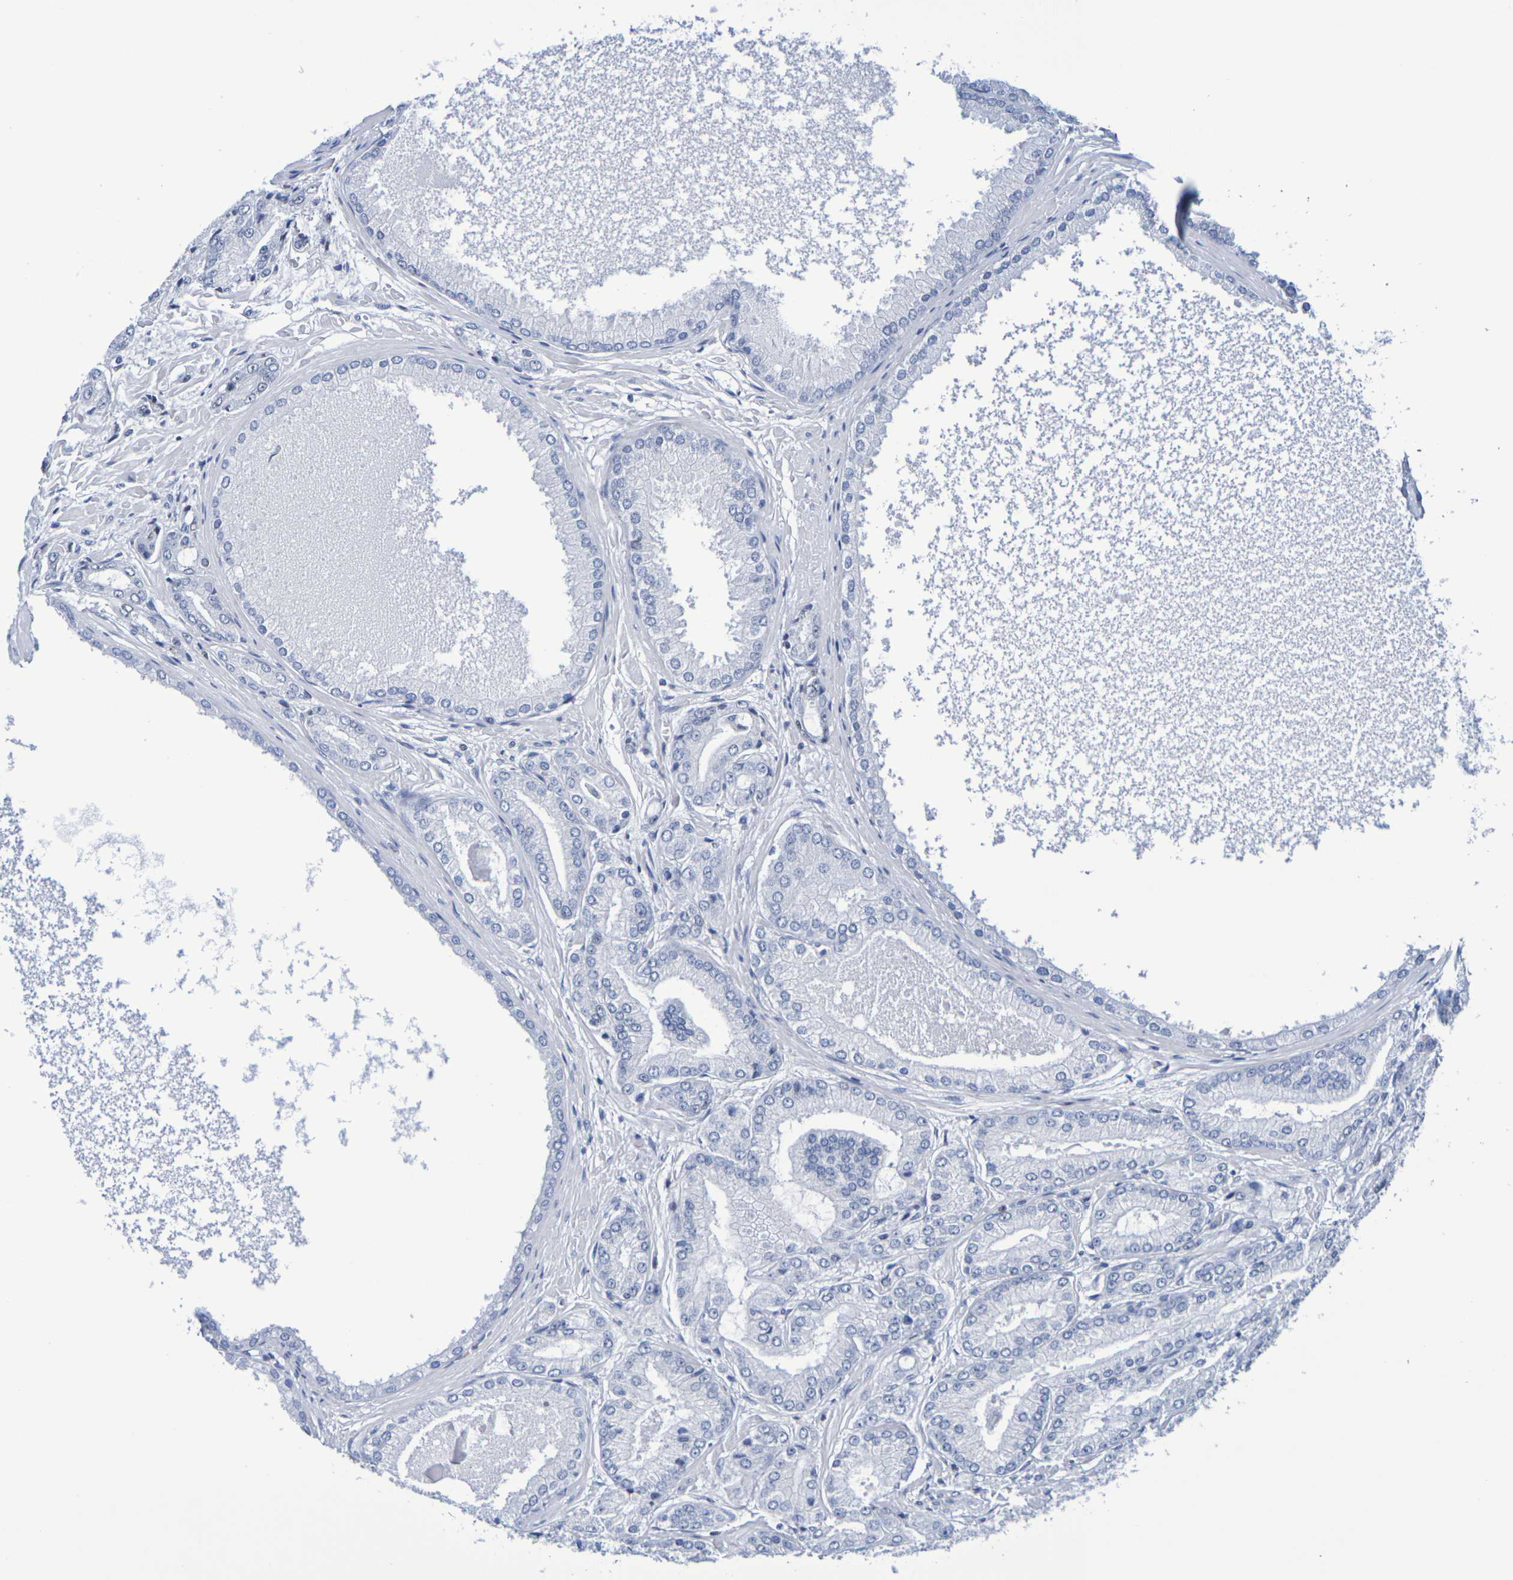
{"staining": {"intensity": "negative", "quantity": "none", "location": "none"}, "tissue": "prostate cancer", "cell_type": "Tumor cells", "image_type": "cancer", "snomed": [{"axis": "morphology", "description": "Adenocarcinoma, High grade"}, {"axis": "topography", "description": "Prostate"}], "caption": "This is a photomicrograph of IHC staining of adenocarcinoma (high-grade) (prostate), which shows no positivity in tumor cells.", "gene": "H1-5", "patient": {"sex": "male", "age": 59}}